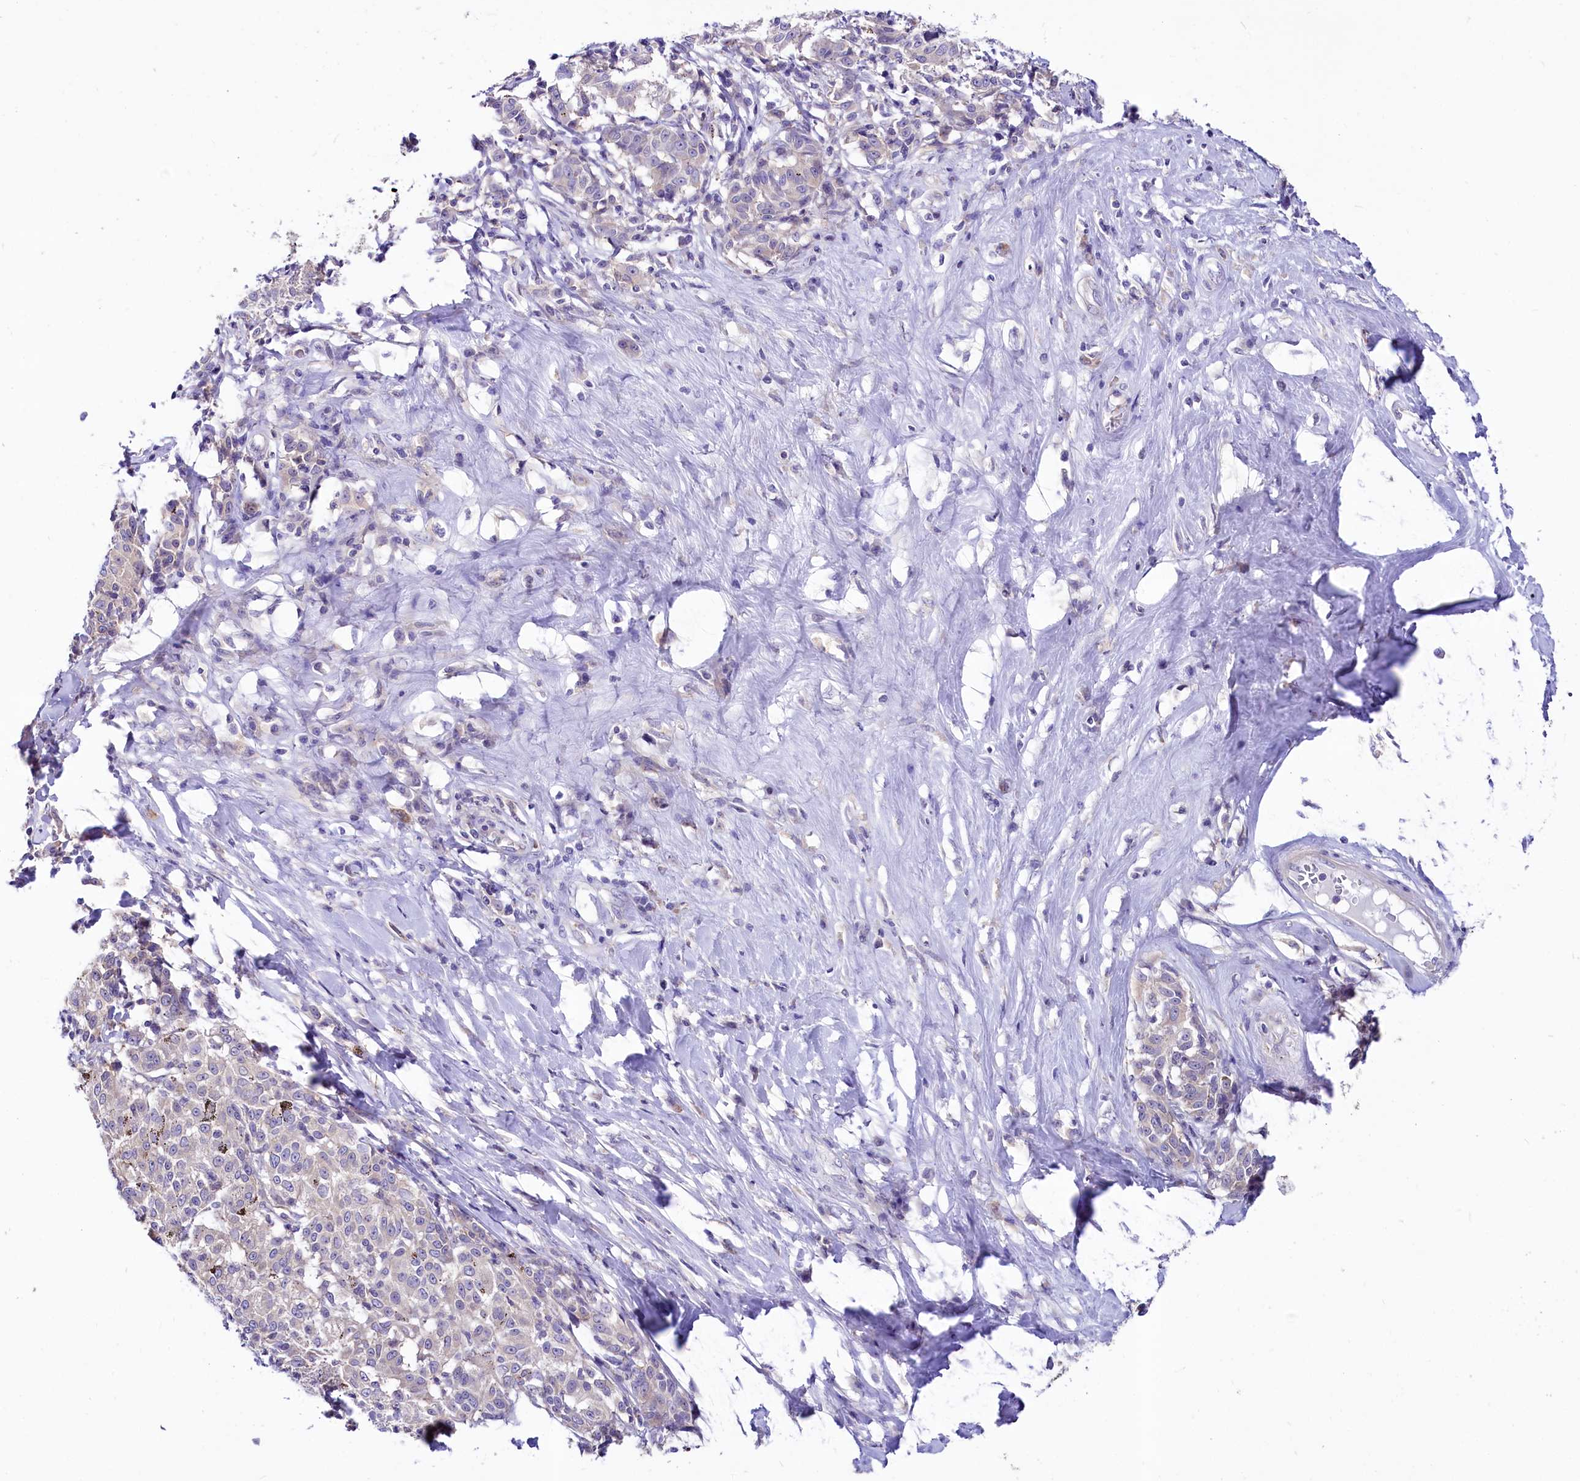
{"staining": {"intensity": "negative", "quantity": "none", "location": "none"}, "tissue": "melanoma", "cell_type": "Tumor cells", "image_type": "cancer", "snomed": [{"axis": "morphology", "description": "Malignant melanoma, NOS"}, {"axis": "topography", "description": "Skin"}], "caption": "Tumor cells are negative for protein expression in human melanoma.", "gene": "ABHD5", "patient": {"sex": "female", "age": 72}}